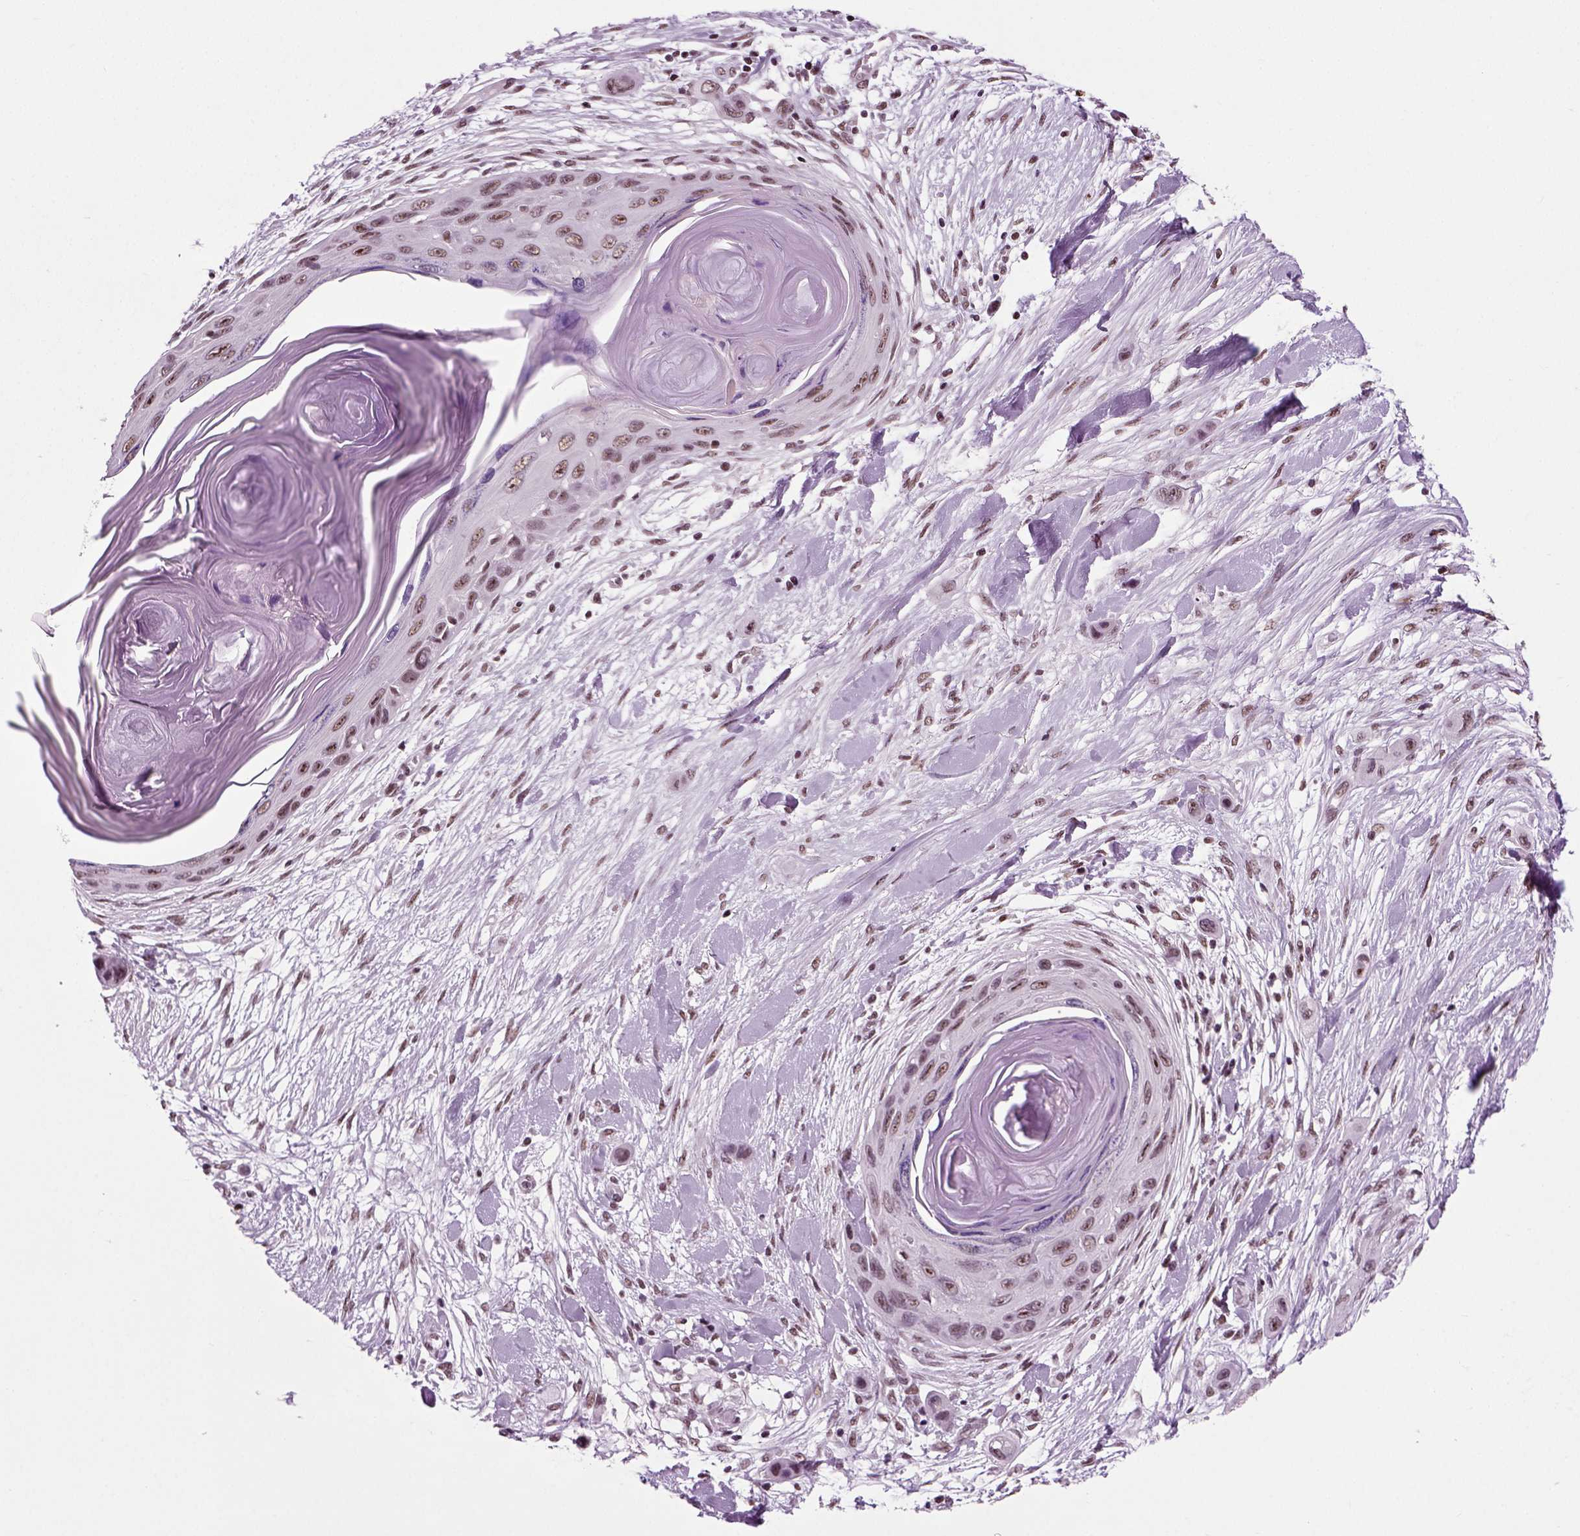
{"staining": {"intensity": "weak", "quantity": "25%-75%", "location": "nuclear"}, "tissue": "skin cancer", "cell_type": "Tumor cells", "image_type": "cancer", "snomed": [{"axis": "morphology", "description": "Squamous cell carcinoma, NOS"}, {"axis": "topography", "description": "Skin"}], "caption": "An immunohistochemistry photomicrograph of neoplastic tissue is shown. Protein staining in brown labels weak nuclear positivity in skin cancer (squamous cell carcinoma) within tumor cells.", "gene": "RCOR3", "patient": {"sex": "male", "age": 79}}